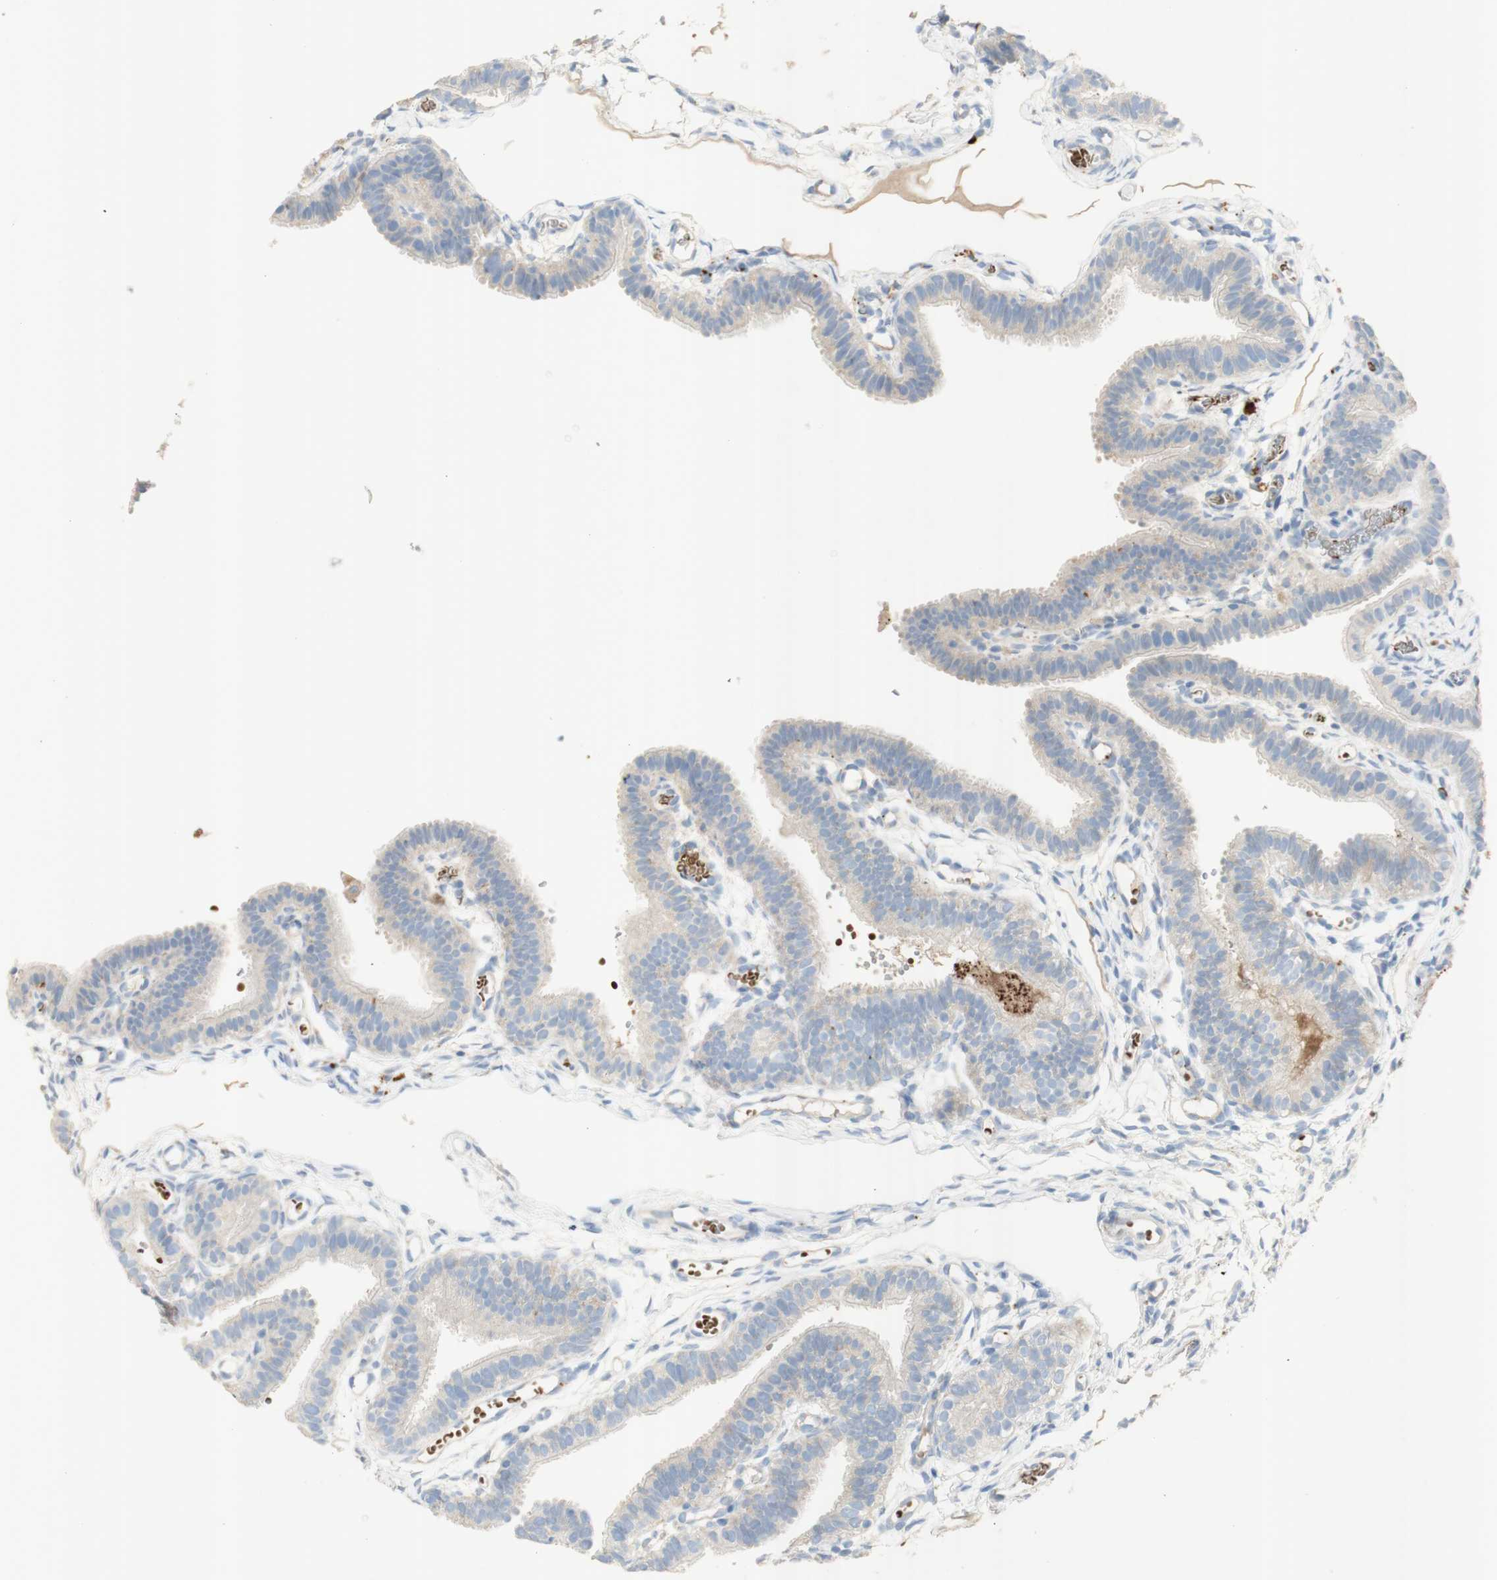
{"staining": {"intensity": "weak", "quantity": "<25%", "location": "cytoplasmic/membranous"}, "tissue": "fallopian tube", "cell_type": "Glandular cells", "image_type": "normal", "snomed": [{"axis": "morphology", "description": "Normal tissue, NOS"}, {"axis": "topography", "description": "Fallopian tube"}, {"axis": "topography", "description": "Placenta"}], "caption": "The photomicrograph shows no significant positivity in glandular cells of fallopian tube.", "gene": "GAN", "patient": {"sex": "female", "age": 34}}